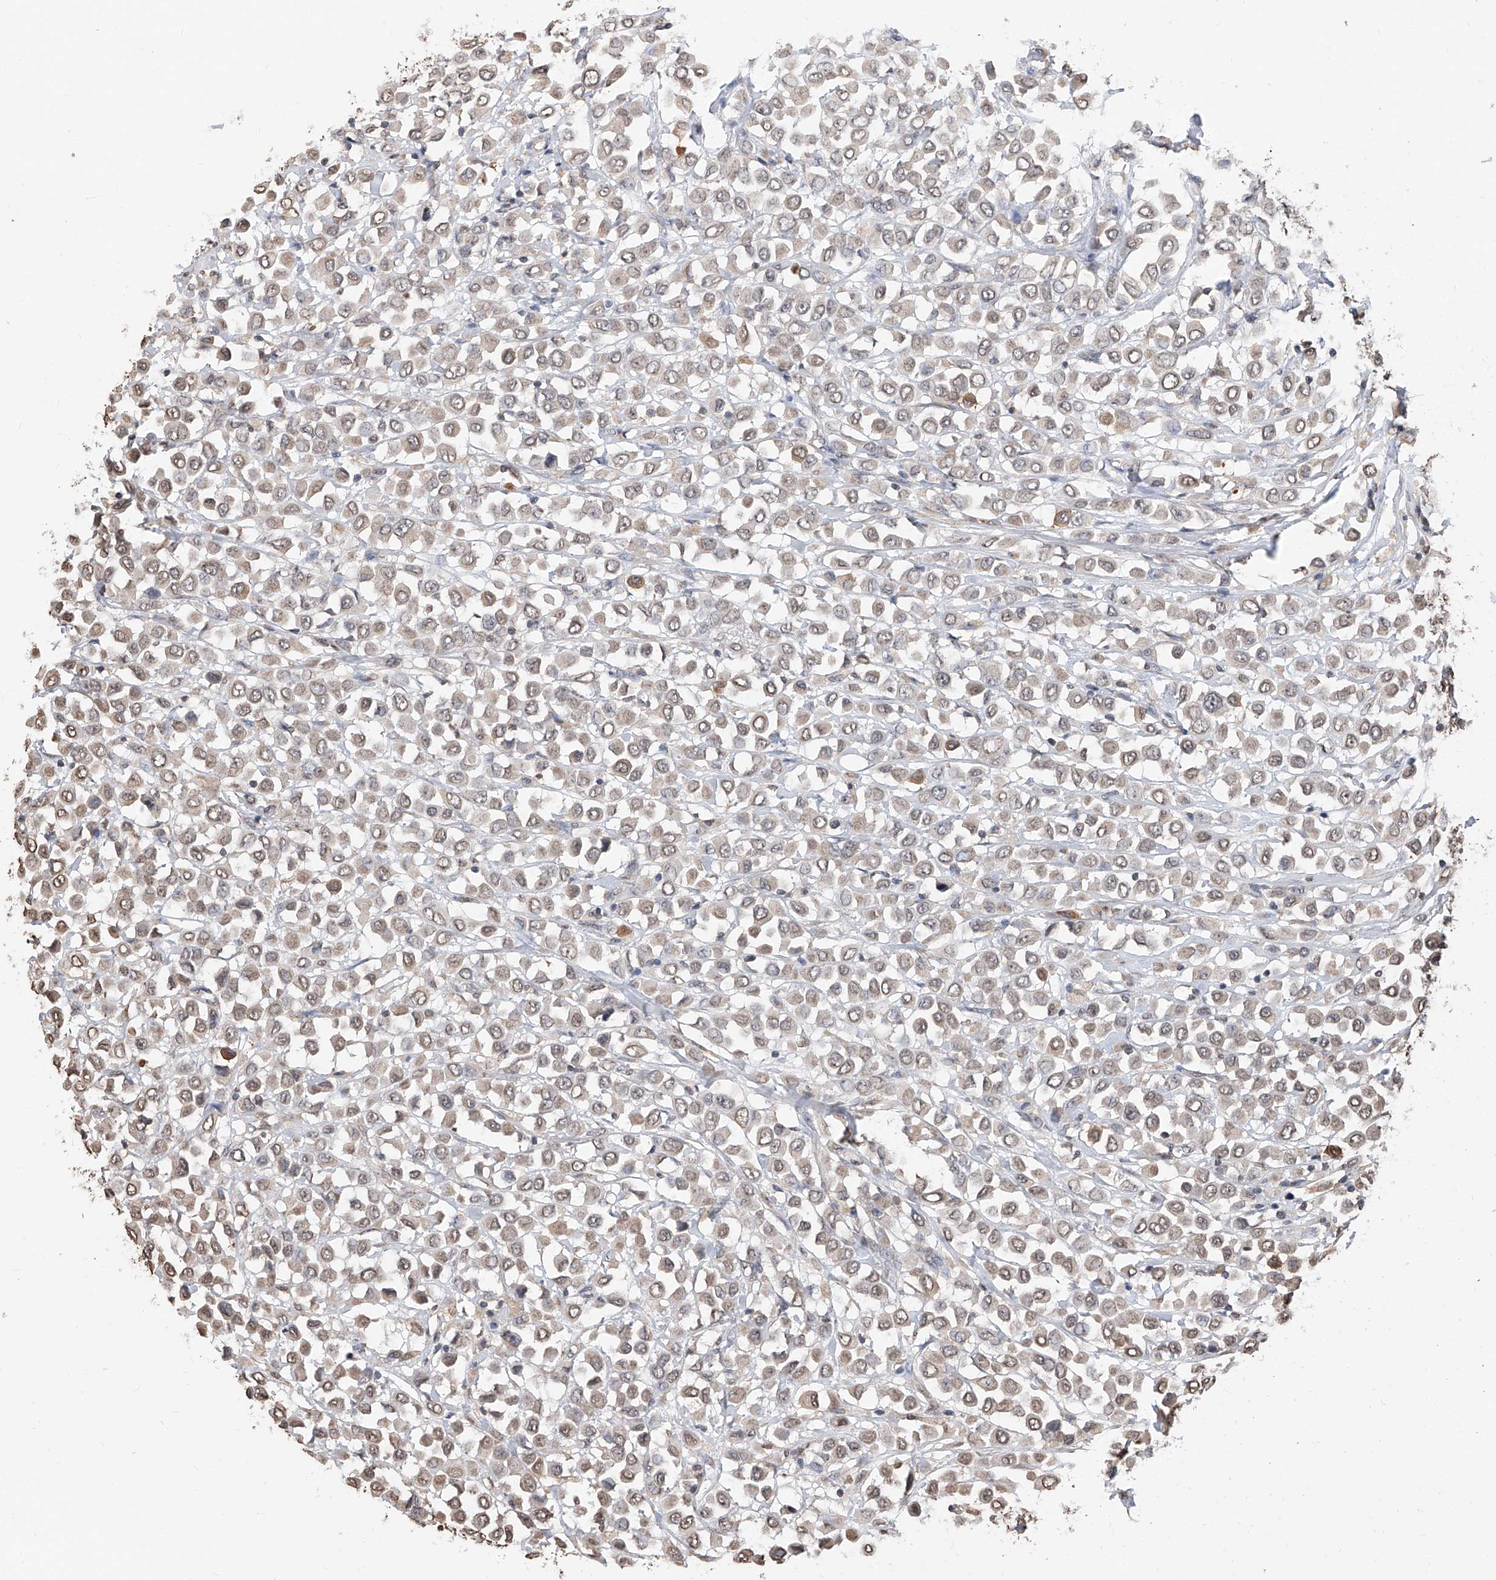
{"staining": {"intensity": "weak", "quantity": ">75%", "location": "cytoplasmic/membranous,nuclear"}, "tissue": "breast cancer", "cell_type": "Tumor cells", "image_type": "cancer", "snomed": [{"axis": "morphology", "description": "Duct carcinoma"}, {"axis": "topography", "description": "Breast"}], "caption": "Tumor cells exhibit low levels of weak cytoplasmic/membranous and nuclear staining in approximately >75% of cells in breast intraductal carcinoma. Using DAB (3,3'-diaminobenzidine) (brown) and hematoxylin (blue) stains, captured at high magnification using brightfield microscopy.", "gene": "RP9", "patient": {"sex": "female", "age": 61}}